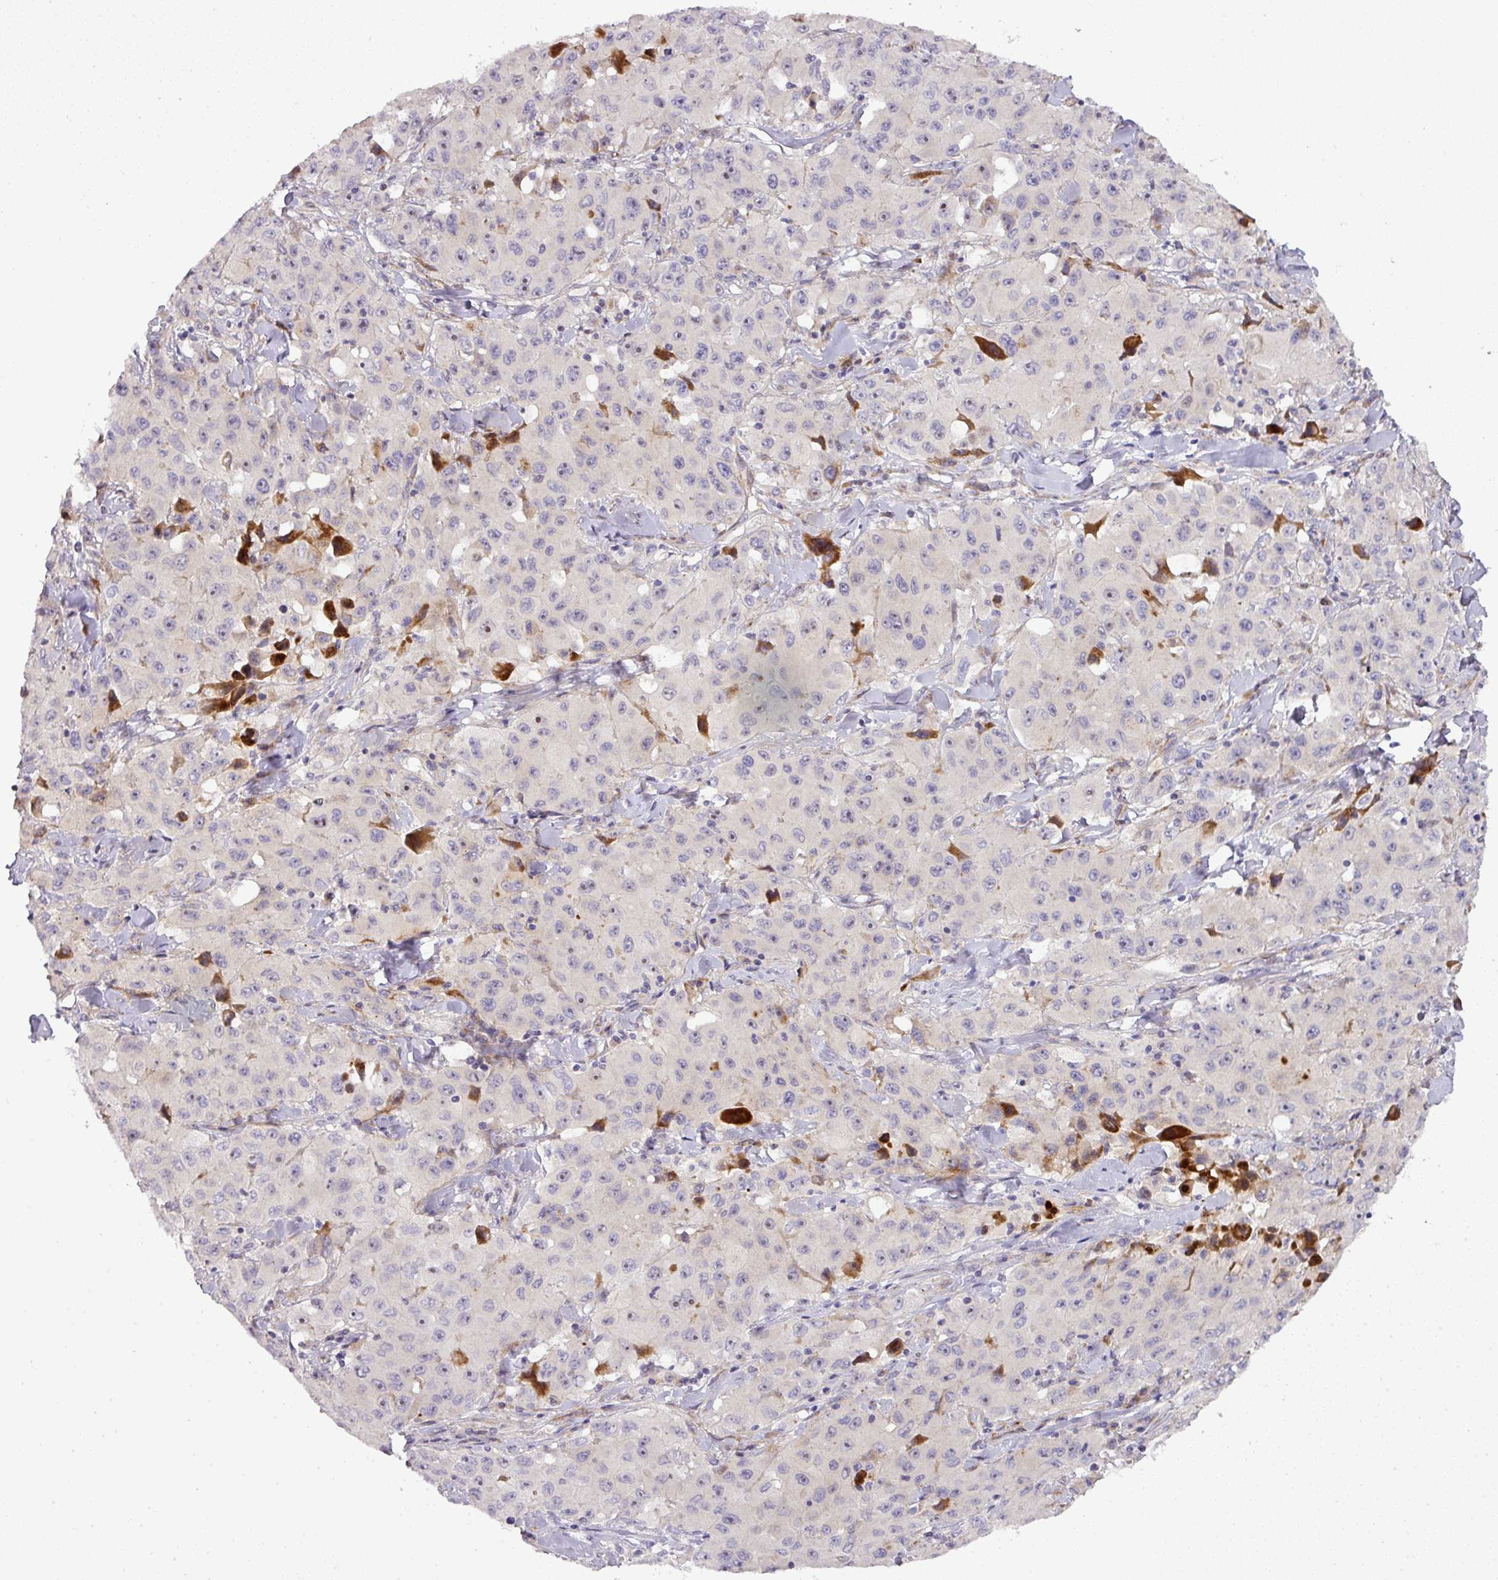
{"staining": {"intensity": "negative", "quantity": "none", "location": "none"}, "tissue": "lung cancer", "cell_type": "Tumor cells", "image_type": "cancer", "snomed": [{"axis": "morphology", "description": "Squamous cell carcinoma, NOS"}, {"axis": "topography", "description": "Lung"}], "caption": "Lung cancer stained for a protein using immunohistochemistry reveals no positivity tumor cells.", "gene": "ATP6V1F", "patient": {"sex": "male", "age": 63}}